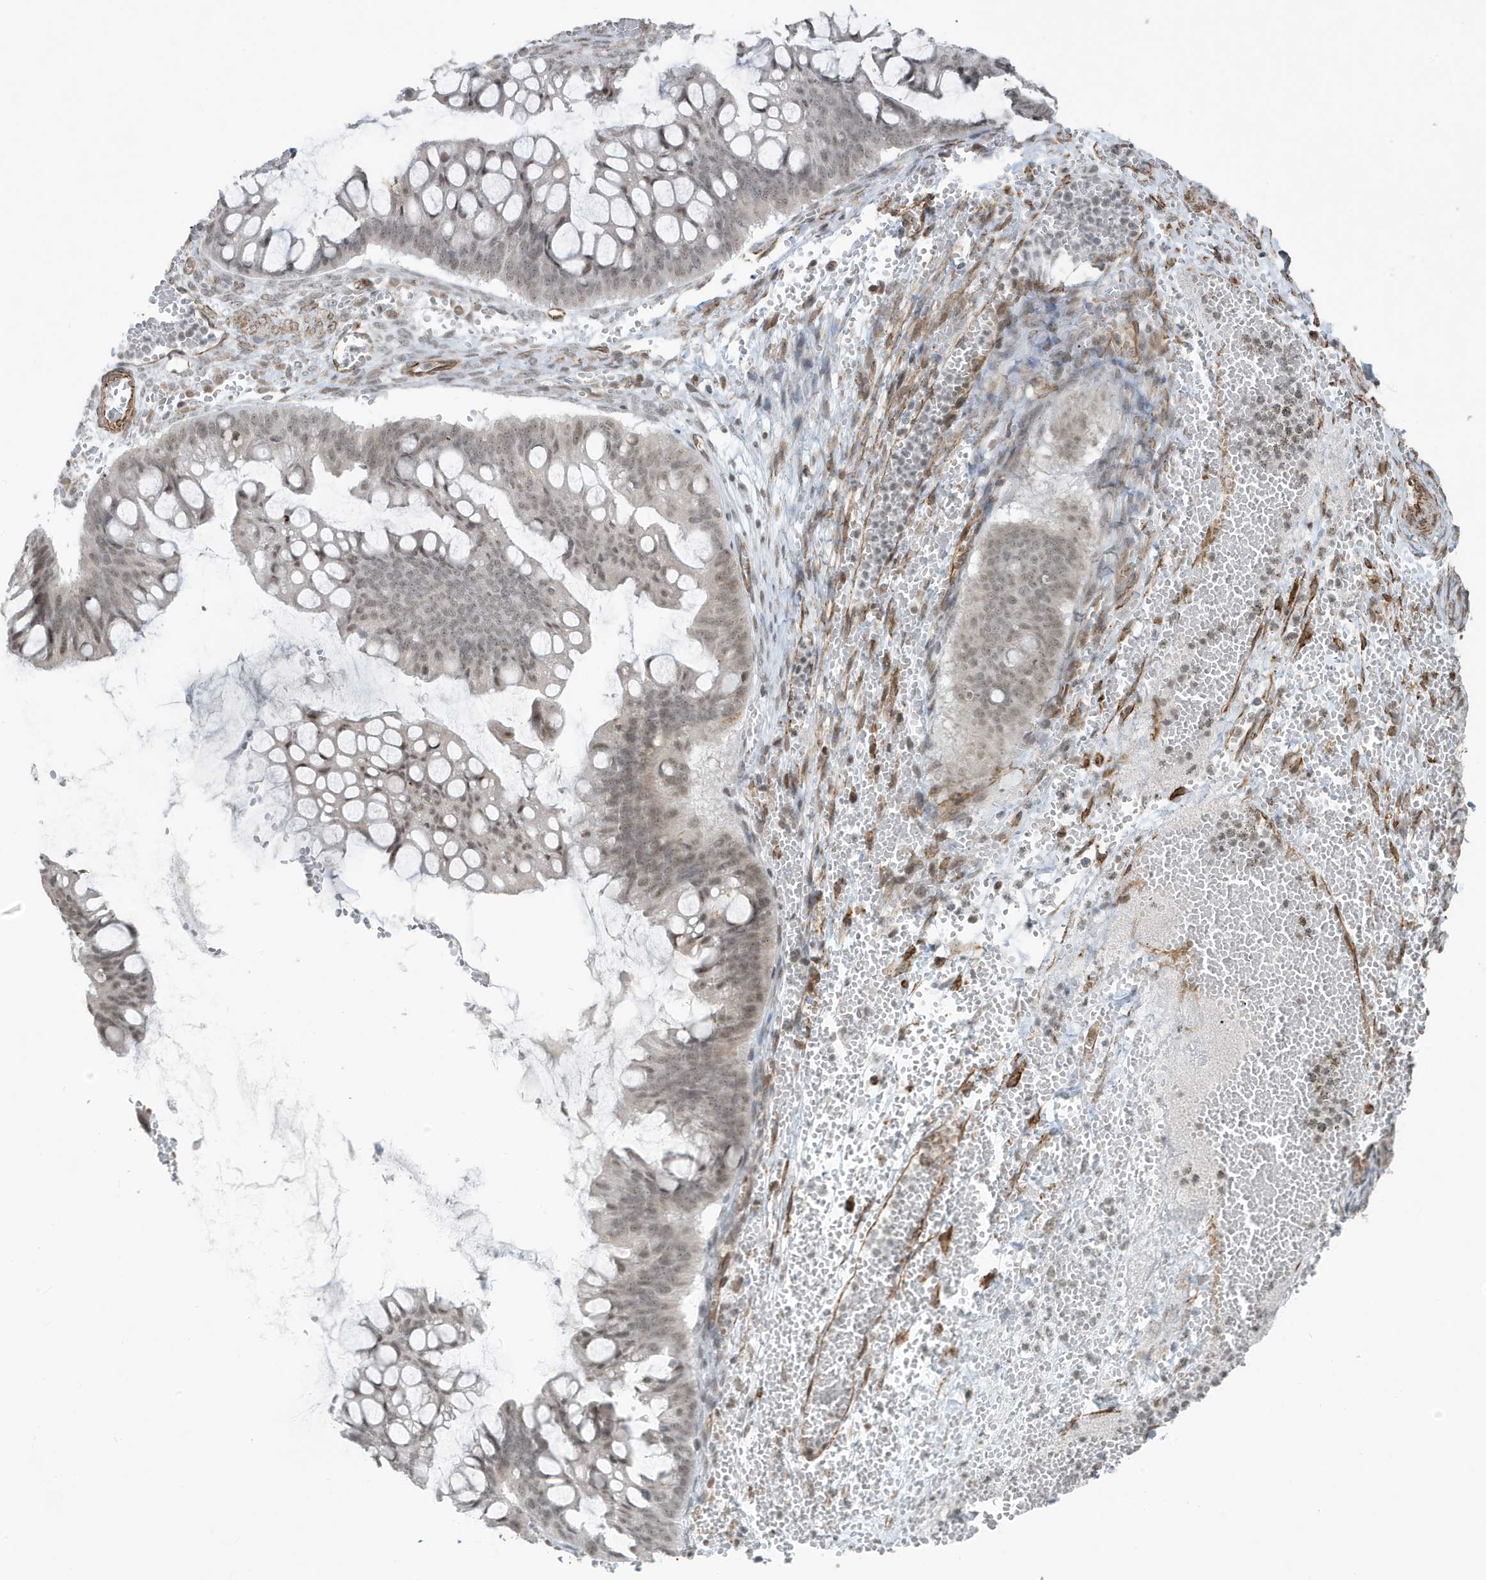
{"staining": {"intensity": "negative", "quantity": "none", "location": "none"}, "tissue": "ovarian cancer", "cell_type": "Tumor cells", "image_type": "cancer", "snomed": [{"axis": "morphology", "description": "Cystadenocarcinoma, mucinous, NOS"}, {"axis": "topography", "description": "Ovary"}], "caption": "Human ovarian cancer stained for a protein using immunohistochemistry demonstrates no expression in tumor cells.", "gene": "CHCHD4", "patient": {"sex": "female", "age": 73}}